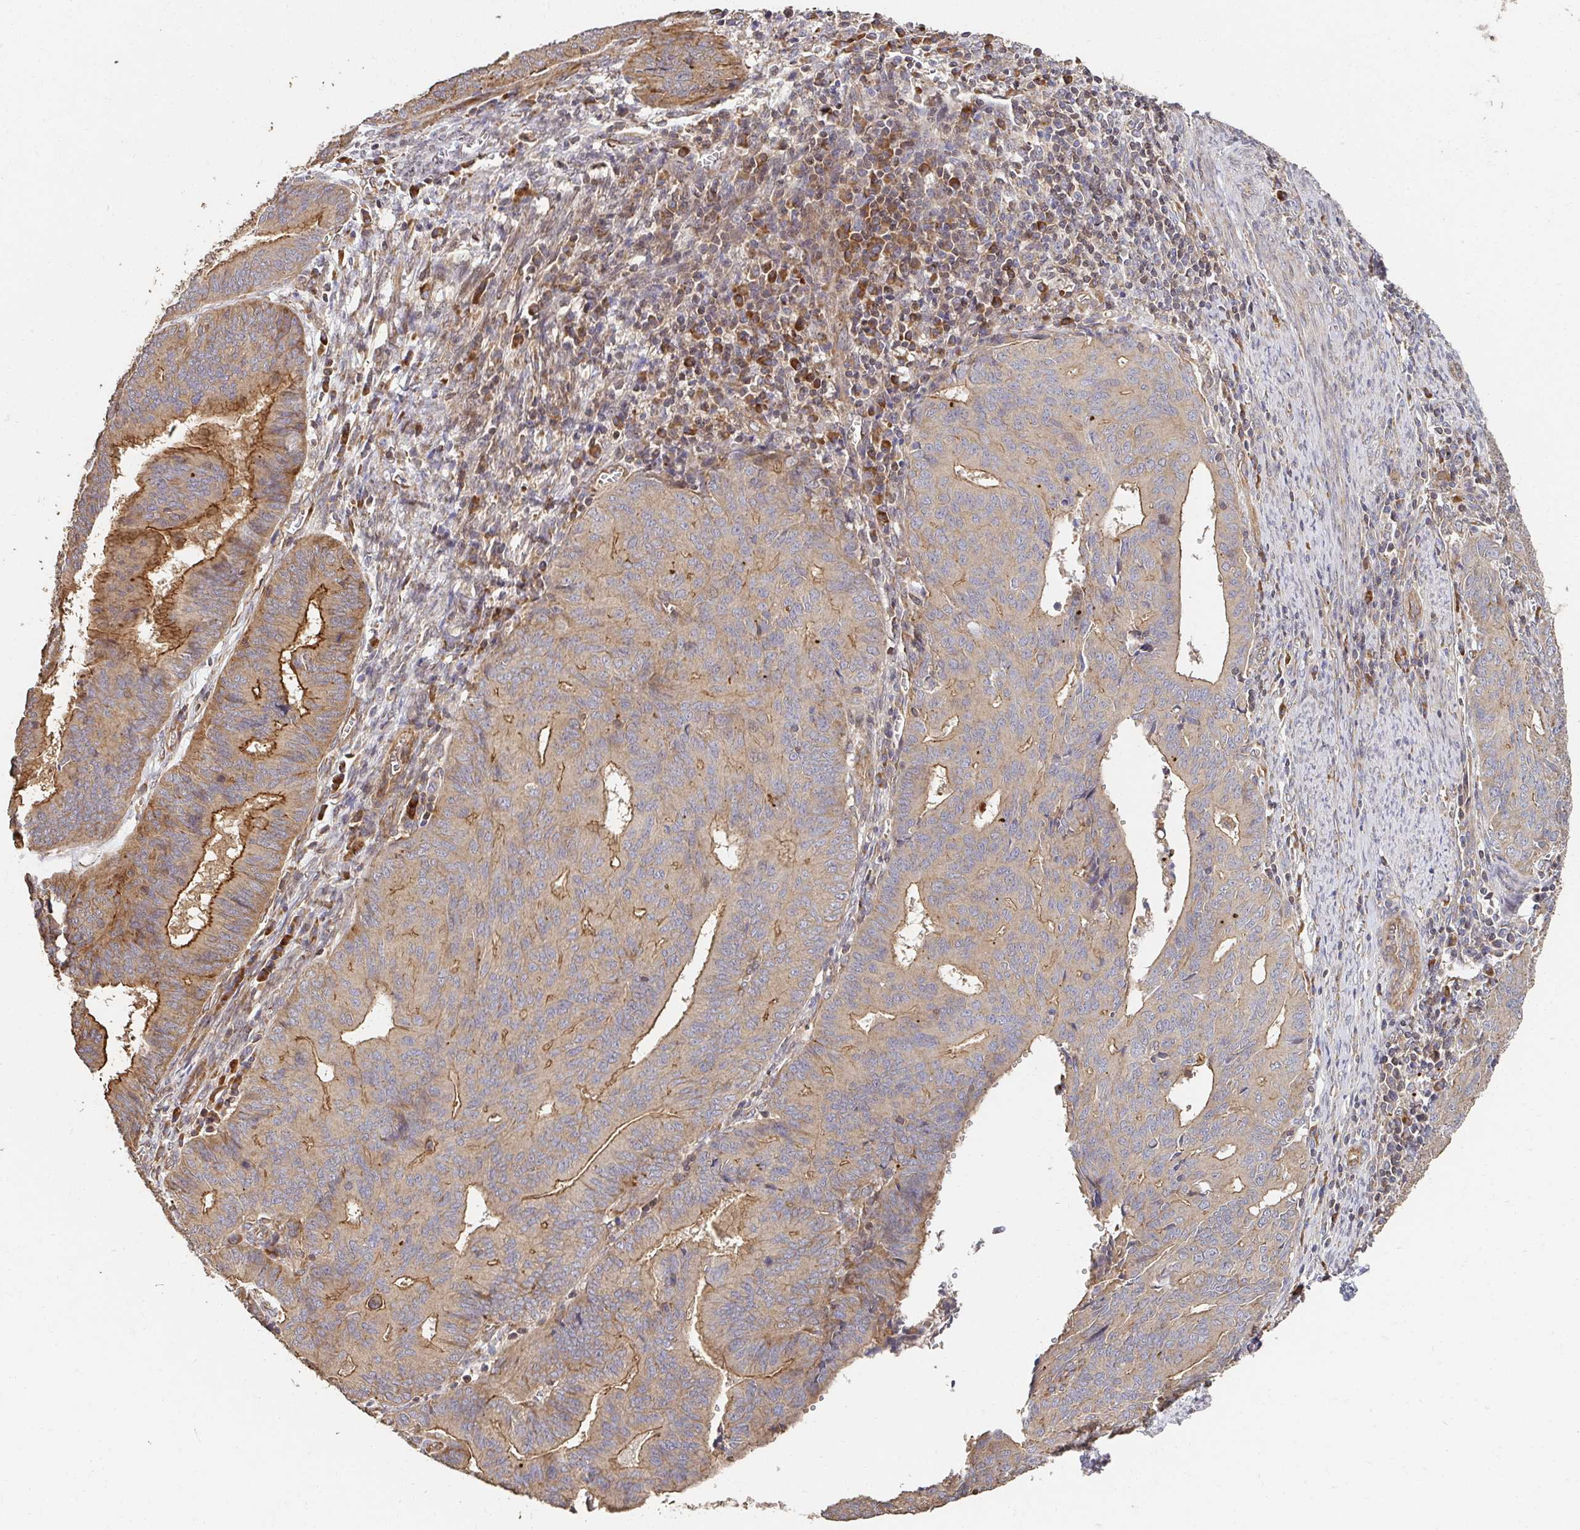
{"staining": {"intensity": "moderate", "quantity": "25%-75%", "location": "cytoplasmic/membranous"}, "tissue": "endometrial cancer", "cell_type": "Tumor cells", "image_type": "cancer", "snomed": [{"axis": "morphology", "description": "Adenocarcinoma, NOS"}, {"axis": "topography", "description": "Endometrium"}], "caption": "Protein expression analysis of human adenocarcinoma (endometrial) reveals moderate cytoplasmic/membranous positivity in approximately 25%-75% of tumor cells. The staining was performed using DAB (3,3'-diaminobenzidine), with brown indicating positive protein expression. Nuclei are stained blue with hematoxylin.", "gene": "APBB1", "patient": {"sex": "female", "age": 65}}